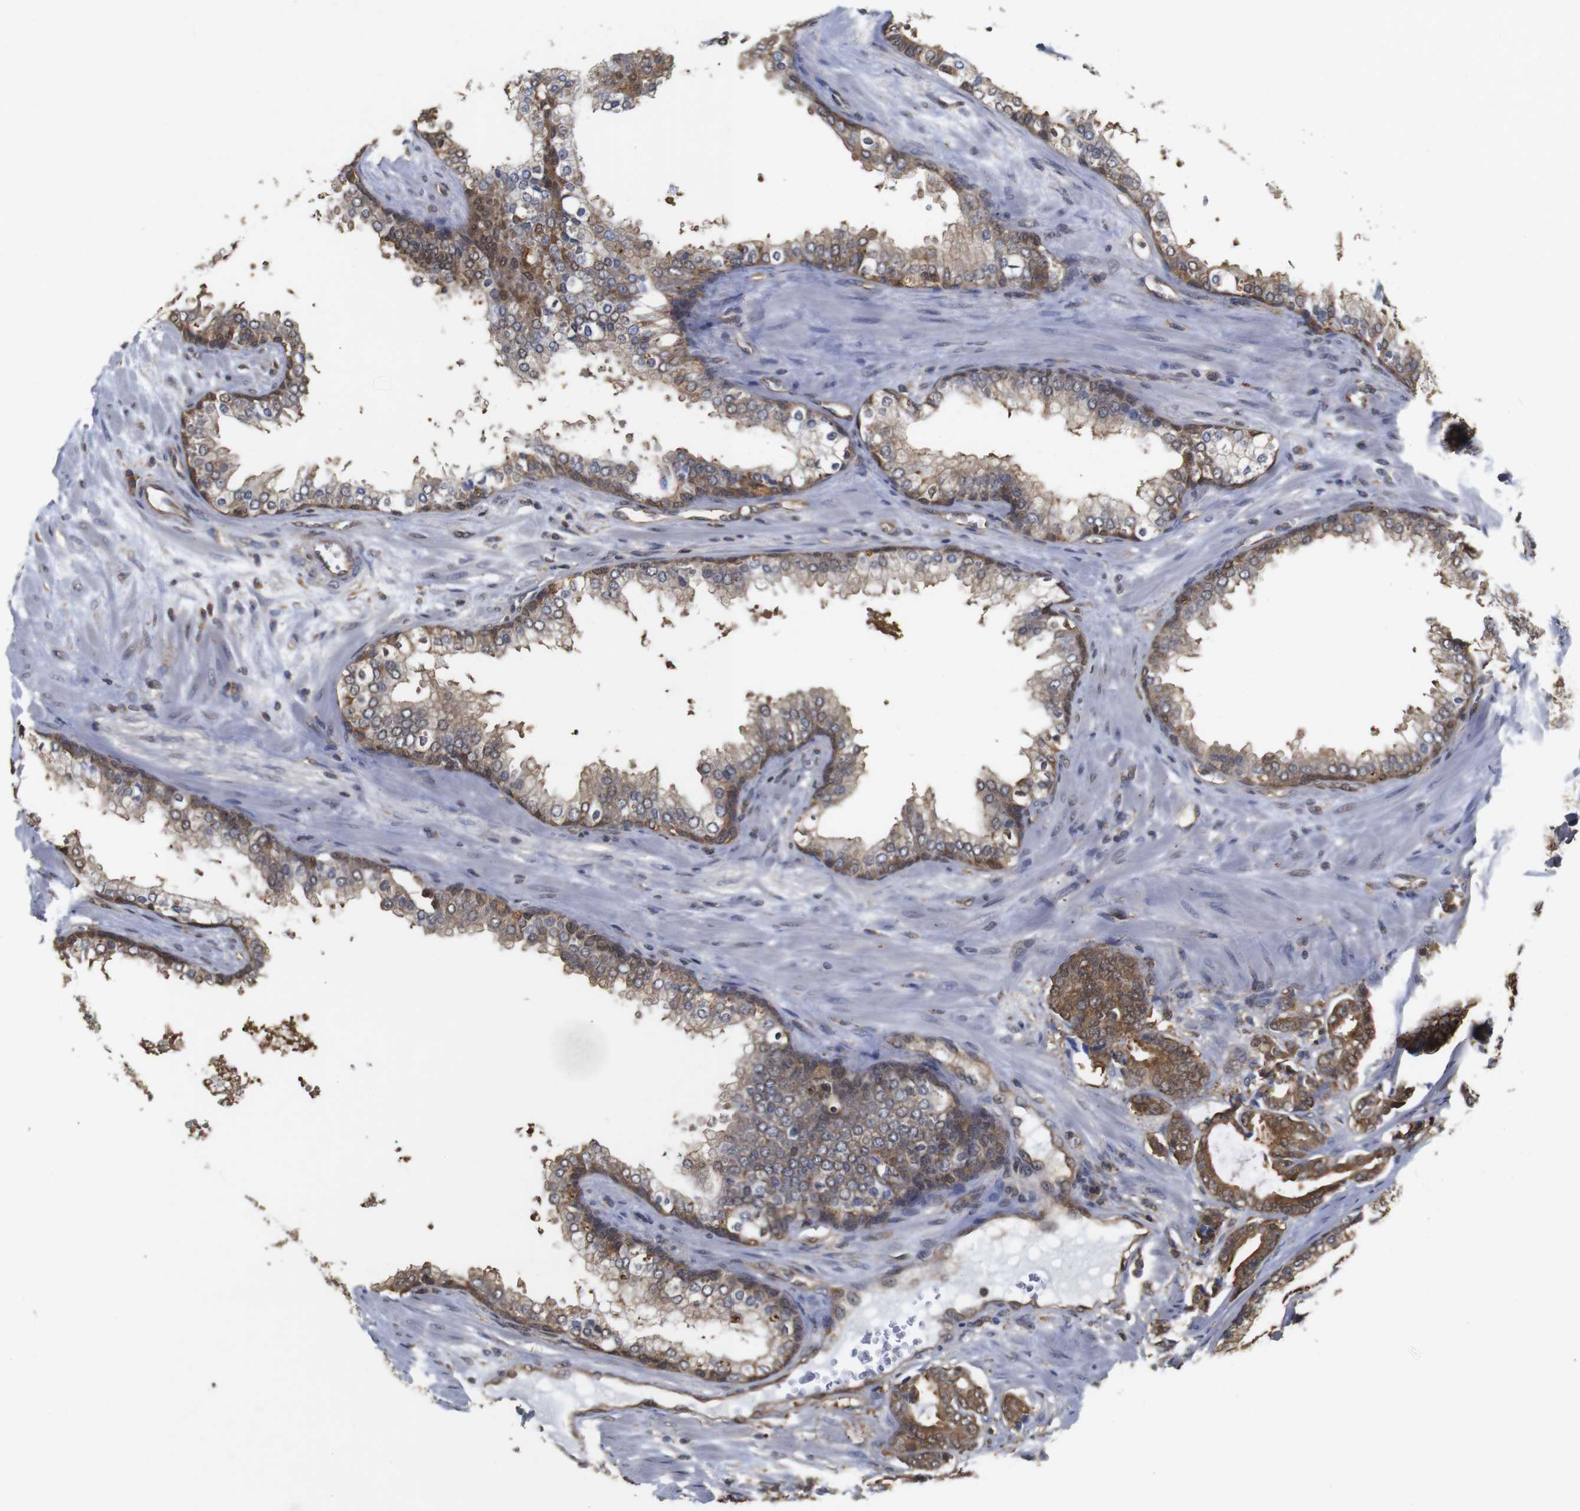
{"staining": {"intensity": "moderate", "quantity": ">75%", "location": "cytoplasmic/membranous"}, "tissue": "prostate cancer", "cell_type": "Tumor cells", "image_type": "cancer", "snomed": [{"axis": "morphology", "description": "Adenocarcinoma, Low grade"}, {"axis": "topography", "description": "Prostate"}], "caption": "Immunohistochemistry (IHC) histopathology image of neoplastic tissue: low-grade adenocarcinoma (prostate) stained using IHC exhibits medium levels of moderate protein expression localized specifically in the cytoplasmic/membranous of tumor cells, appearing as a cytoplasmic/membranous brown color.", "gene": "SUMO3", "patient": {"sex": "male", "age": 58}}